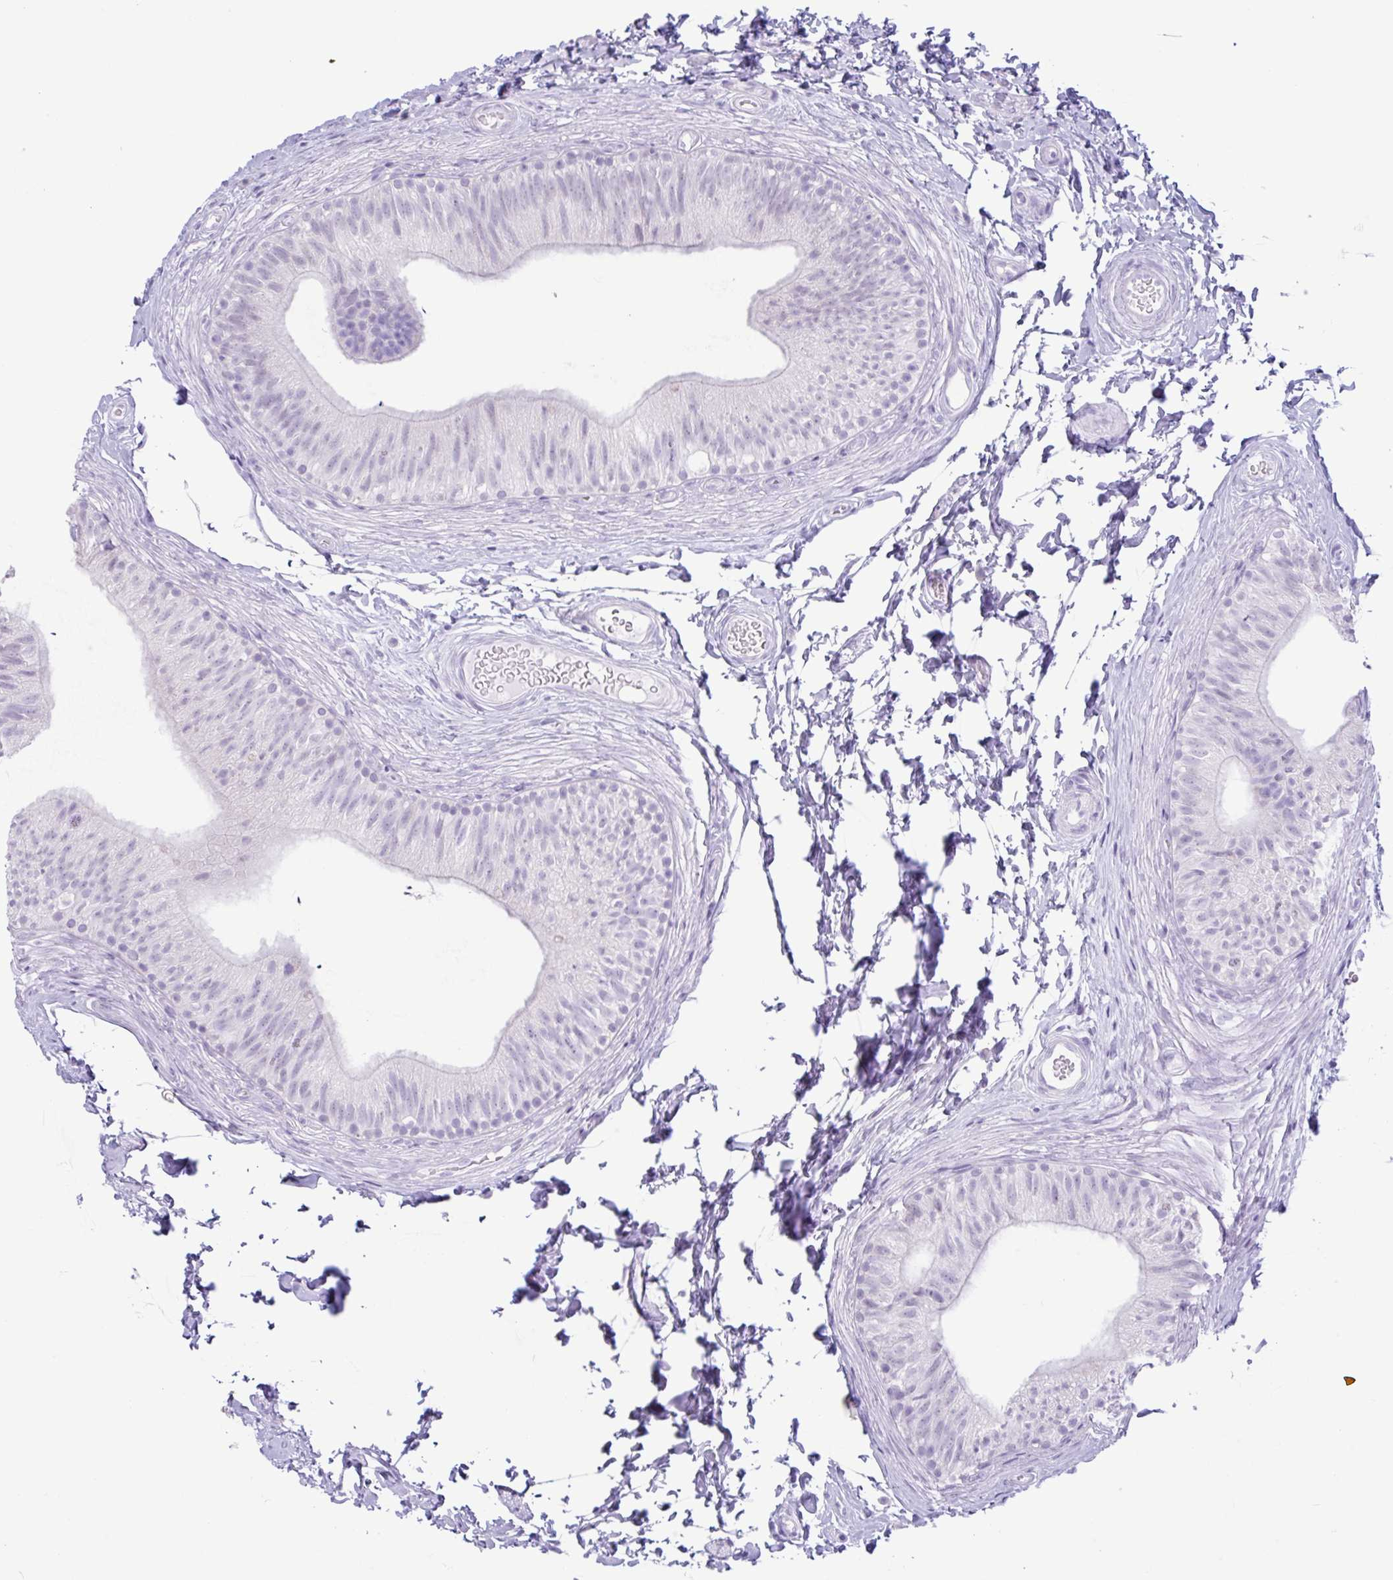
{"staining": {"intensity": "negative", "quantity": "none", "location": "none"}, "tissue": "epididymis", "cell_type": "Glandular cells", "image_type": "normal", "snomed": [{"axis": "morphology", "description": "Normal tissue, NOS"}, {"axis": "topography", "description": "Epididymis, spermatic cord, NOS"}, {"axis": "topography", "description": "Epididymis"}, {"axis": "topography", "description": "Peripheral nerve tissue"}], "caption": "Immunohistochemistry photomicrograph of unremarkable human epididymis stained for a protein (brown), which exhibits no expression in glandular cells. (DAB (3,3'-diaminobenzidine) immunohistochemistry (IHC) visualized using brightfield microscopy, high magnification).", "gene": "CTSE", "patient": {"sex": "male", "age": 29}}